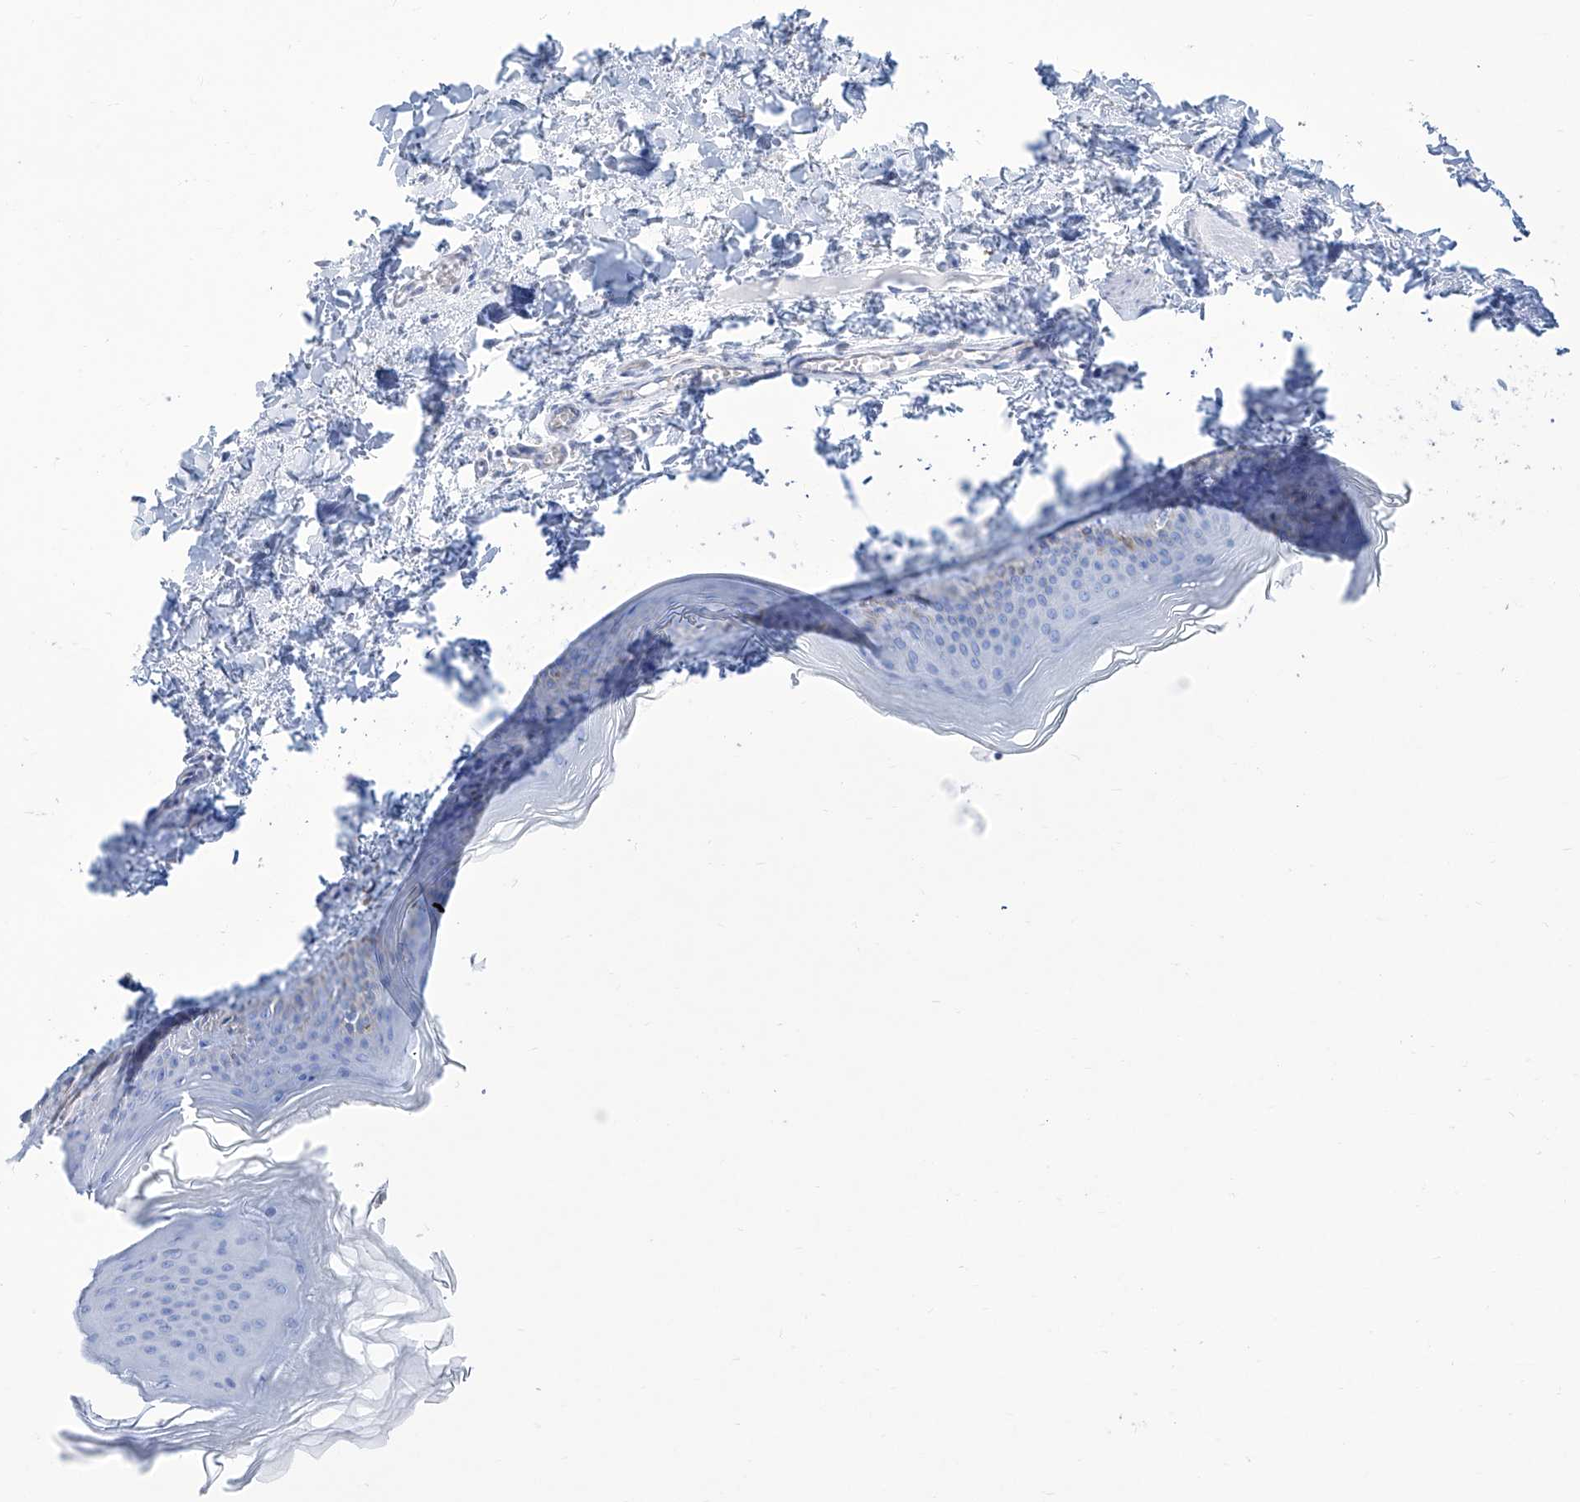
{"staining": {"intensity": "negative", "quantity": "none", "location": "none"}, "tissue": "skin", "cell_type": "Fibroblasts", "image_type": "normal", "snomed": [{"axis": "morphology", "description": "Normal tissue, NOS"}, {"axis": "topography", "description": "Skin"}], "caption": "An immunohistochemistry histopathology image of unremarkable skin is shown. There is no staining in fibroblasts of skin.", "gene": "ALDH6A1", "patient": {"sex": "female", "age": 27}}